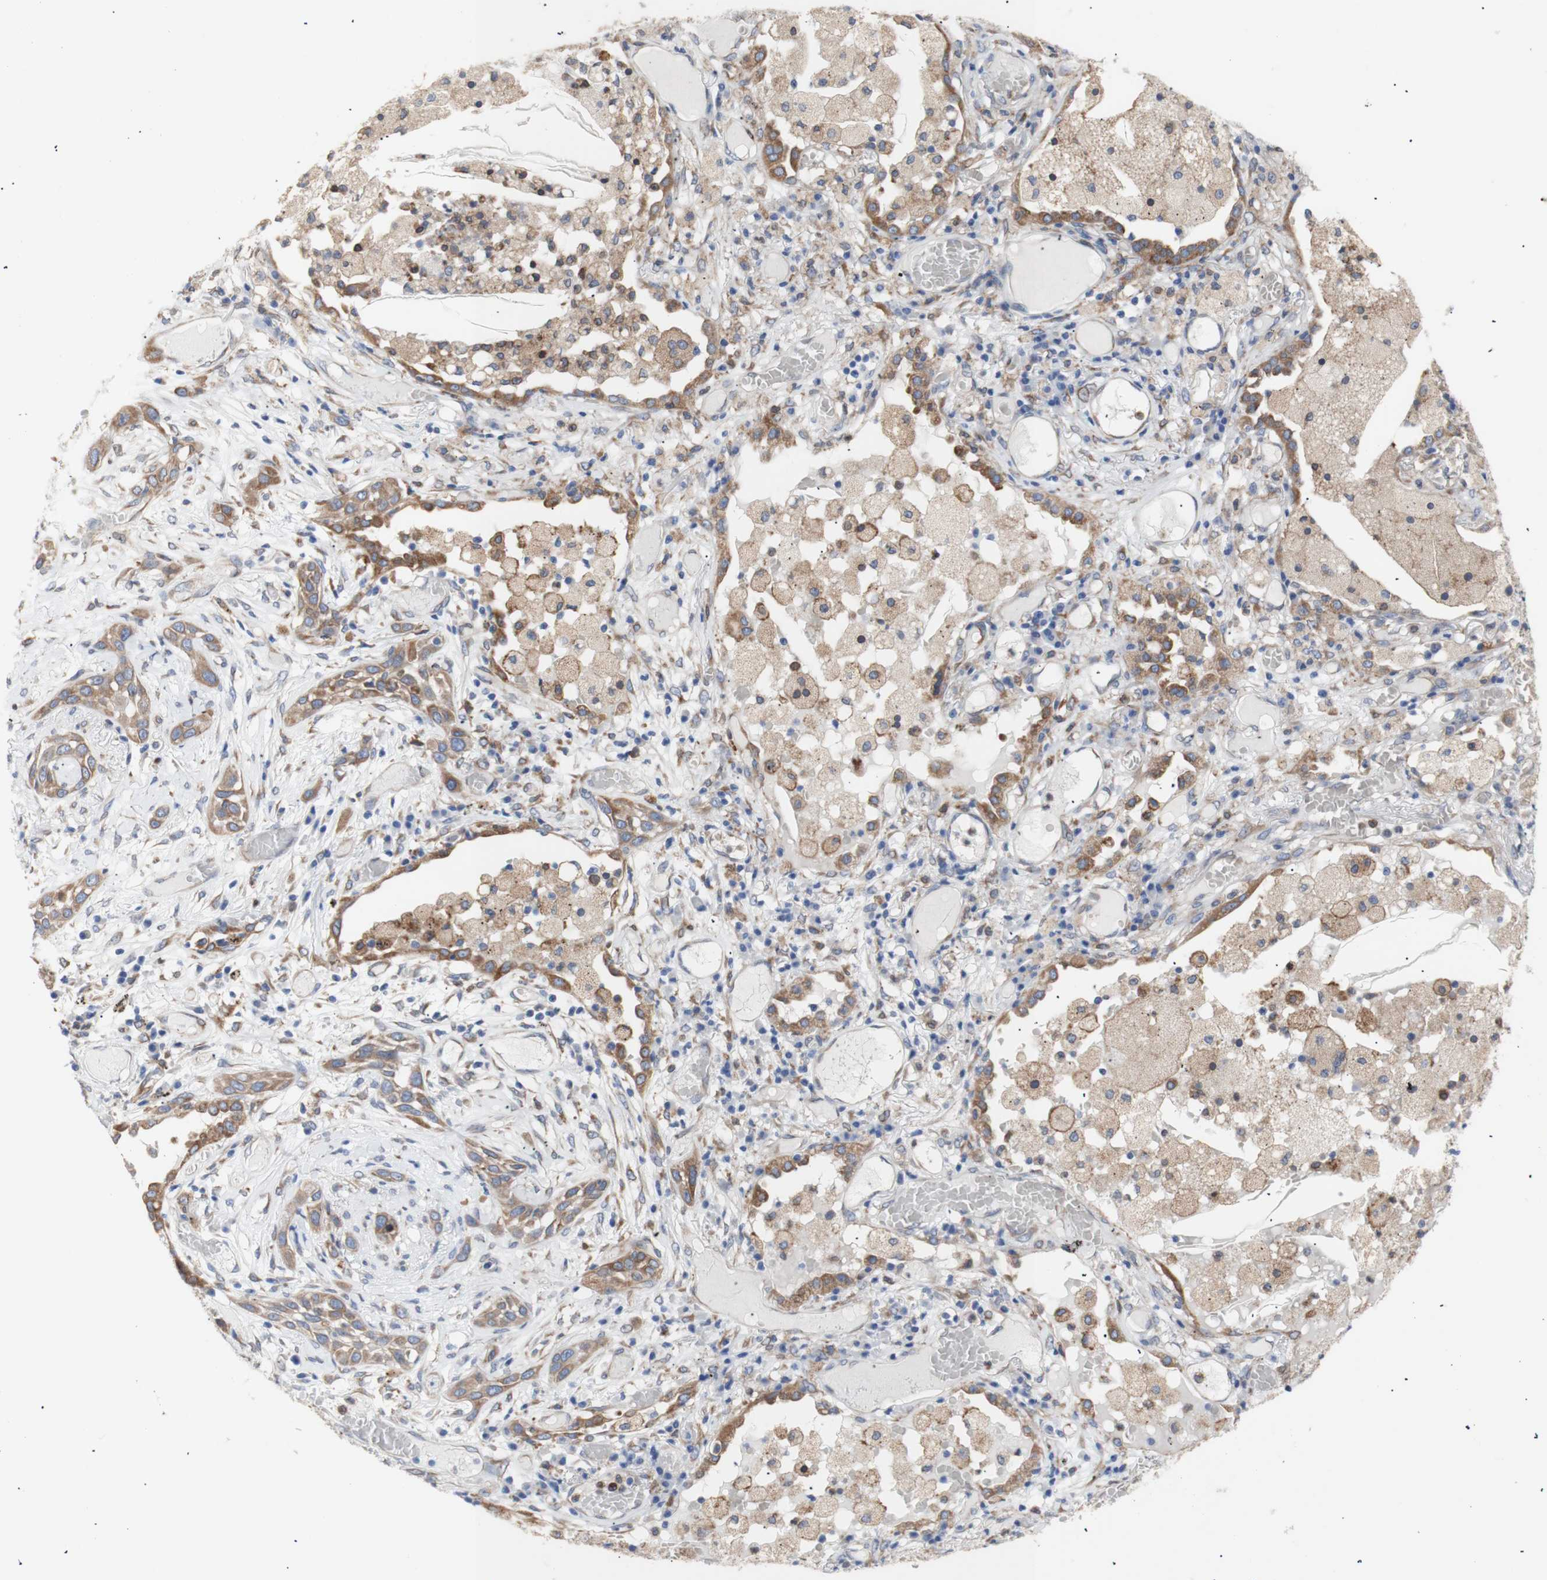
{"staining": {"intensity": "moderate", "quantity": ">75%", "location": "cytoplasmic/membranous"}, "tissue": "lung cancer", "cell_type": "Tumor cells", "image_type": "cancer", "snomed": [{"axis": "morphology", "description": "Squamous cell carcinoma, NOS"}, {"axis": "topography", "description": "Lung"}], "caption": "This photomicrograph reveals lung cancer (squamous cell carcinoma) stained with immunohistochemistry to label a protein in brown. The cytoplasmic/membranous of tumor cells show moderate positivity for the protein. Nuclei are counter-stained blue.", "gene": "ERLIN1", "patient": {"sex": "male", "age": 71}}